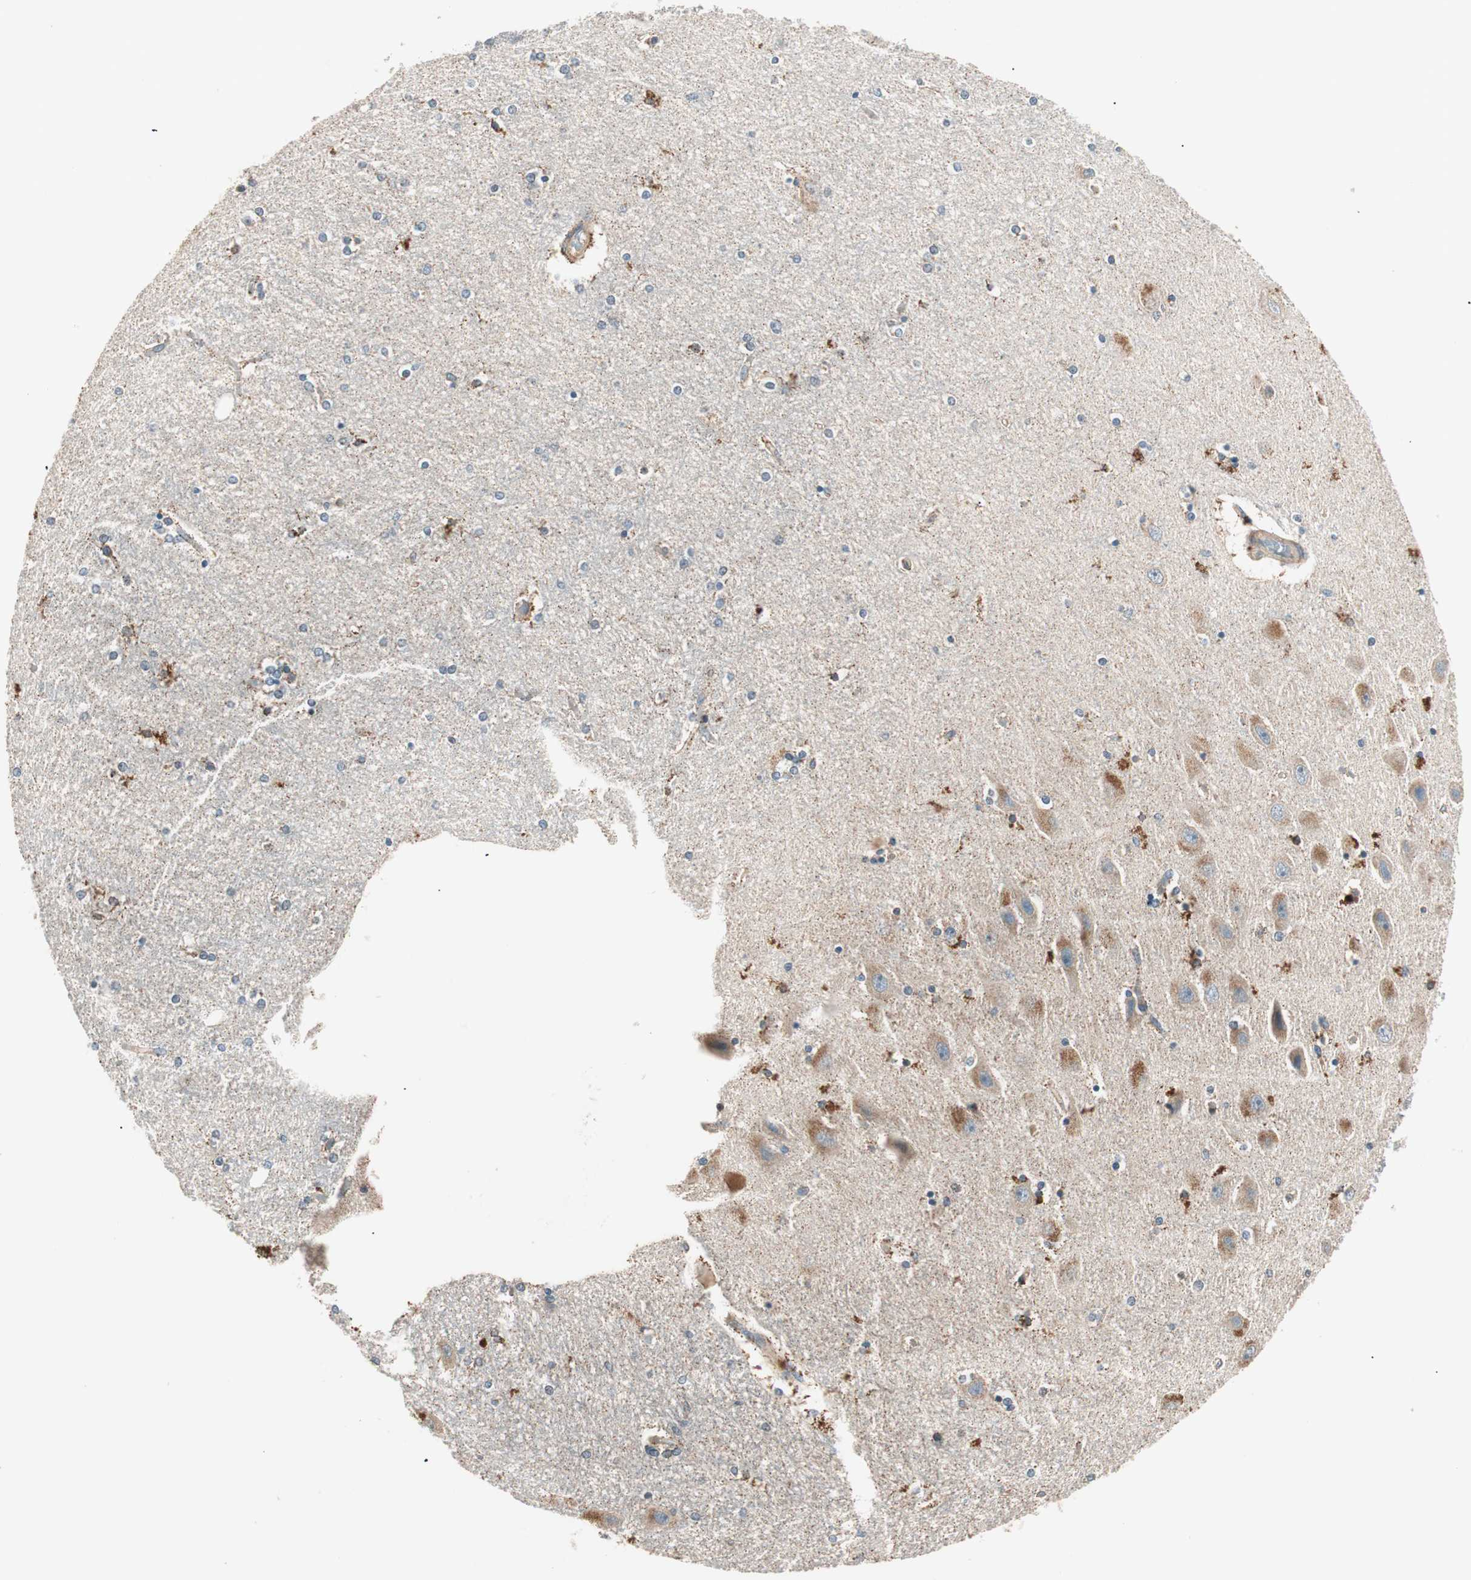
{"staining": {"intensity": "moderate", "quantity": "25%-75%", "location": "cytoplasmic/membranous"}, "tissue": "hippocampus", "cell_type": "Glial cells", "image_type": "normal", "snomed": [{"axis": "morphology", "description": "Normal tissue, NOS"}, {"axis": "topography", "description": "Hippocampus"}], "caption": "Immunohistochemical staining of benign human hippocampus reveals medium levels of moderate cytoplasmic/membranous expression in about 25%-75% of glial cells.", "gene": "HPN", "patient": {"sex": "female", "age": 54}}